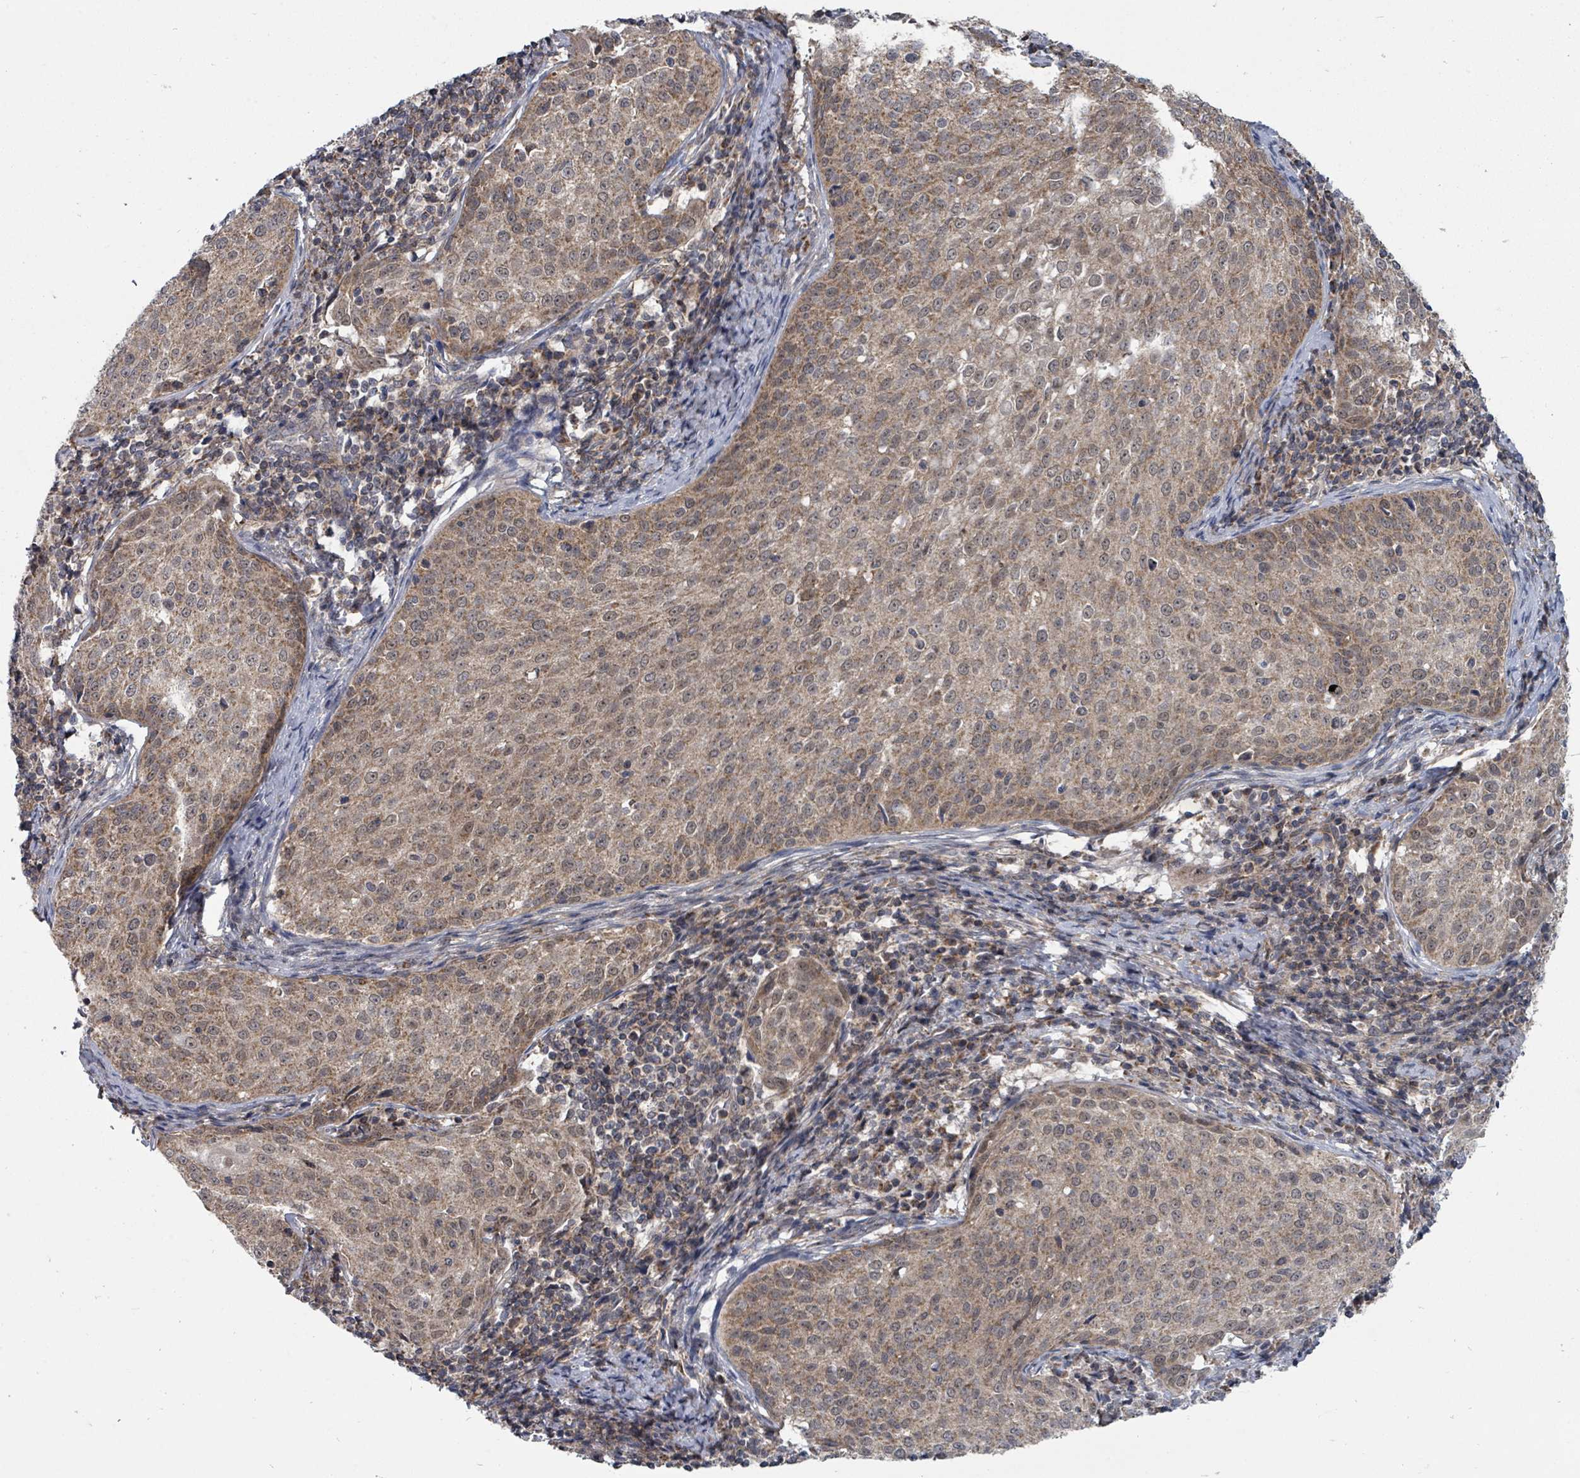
{"staining": {"intensity": "moderate", "quantity": ">75%", "location": "cytoplasmic/membranous"}, "tissue": "cervical cancer", "cell_type": "Tumor cells", "image_type": "cancer", "snomed": [{"axis": "morphology", "description": "Squamous cell carcinoma, NOS"}, {"axis": "topography", "description": "Cervix"}], "caption": "High-magnification brightfield microscopy of cervical cancer (squamous cell carcinoma) stained with DAB (brown) and counterstained with hematoxylin (blue). tumor cells exhibit moderate cytoplasmic/membranous expression is seen in about>75% of cells.", "gene": "MAGOHB", "patient": {"sex": "female", "age": 57}}